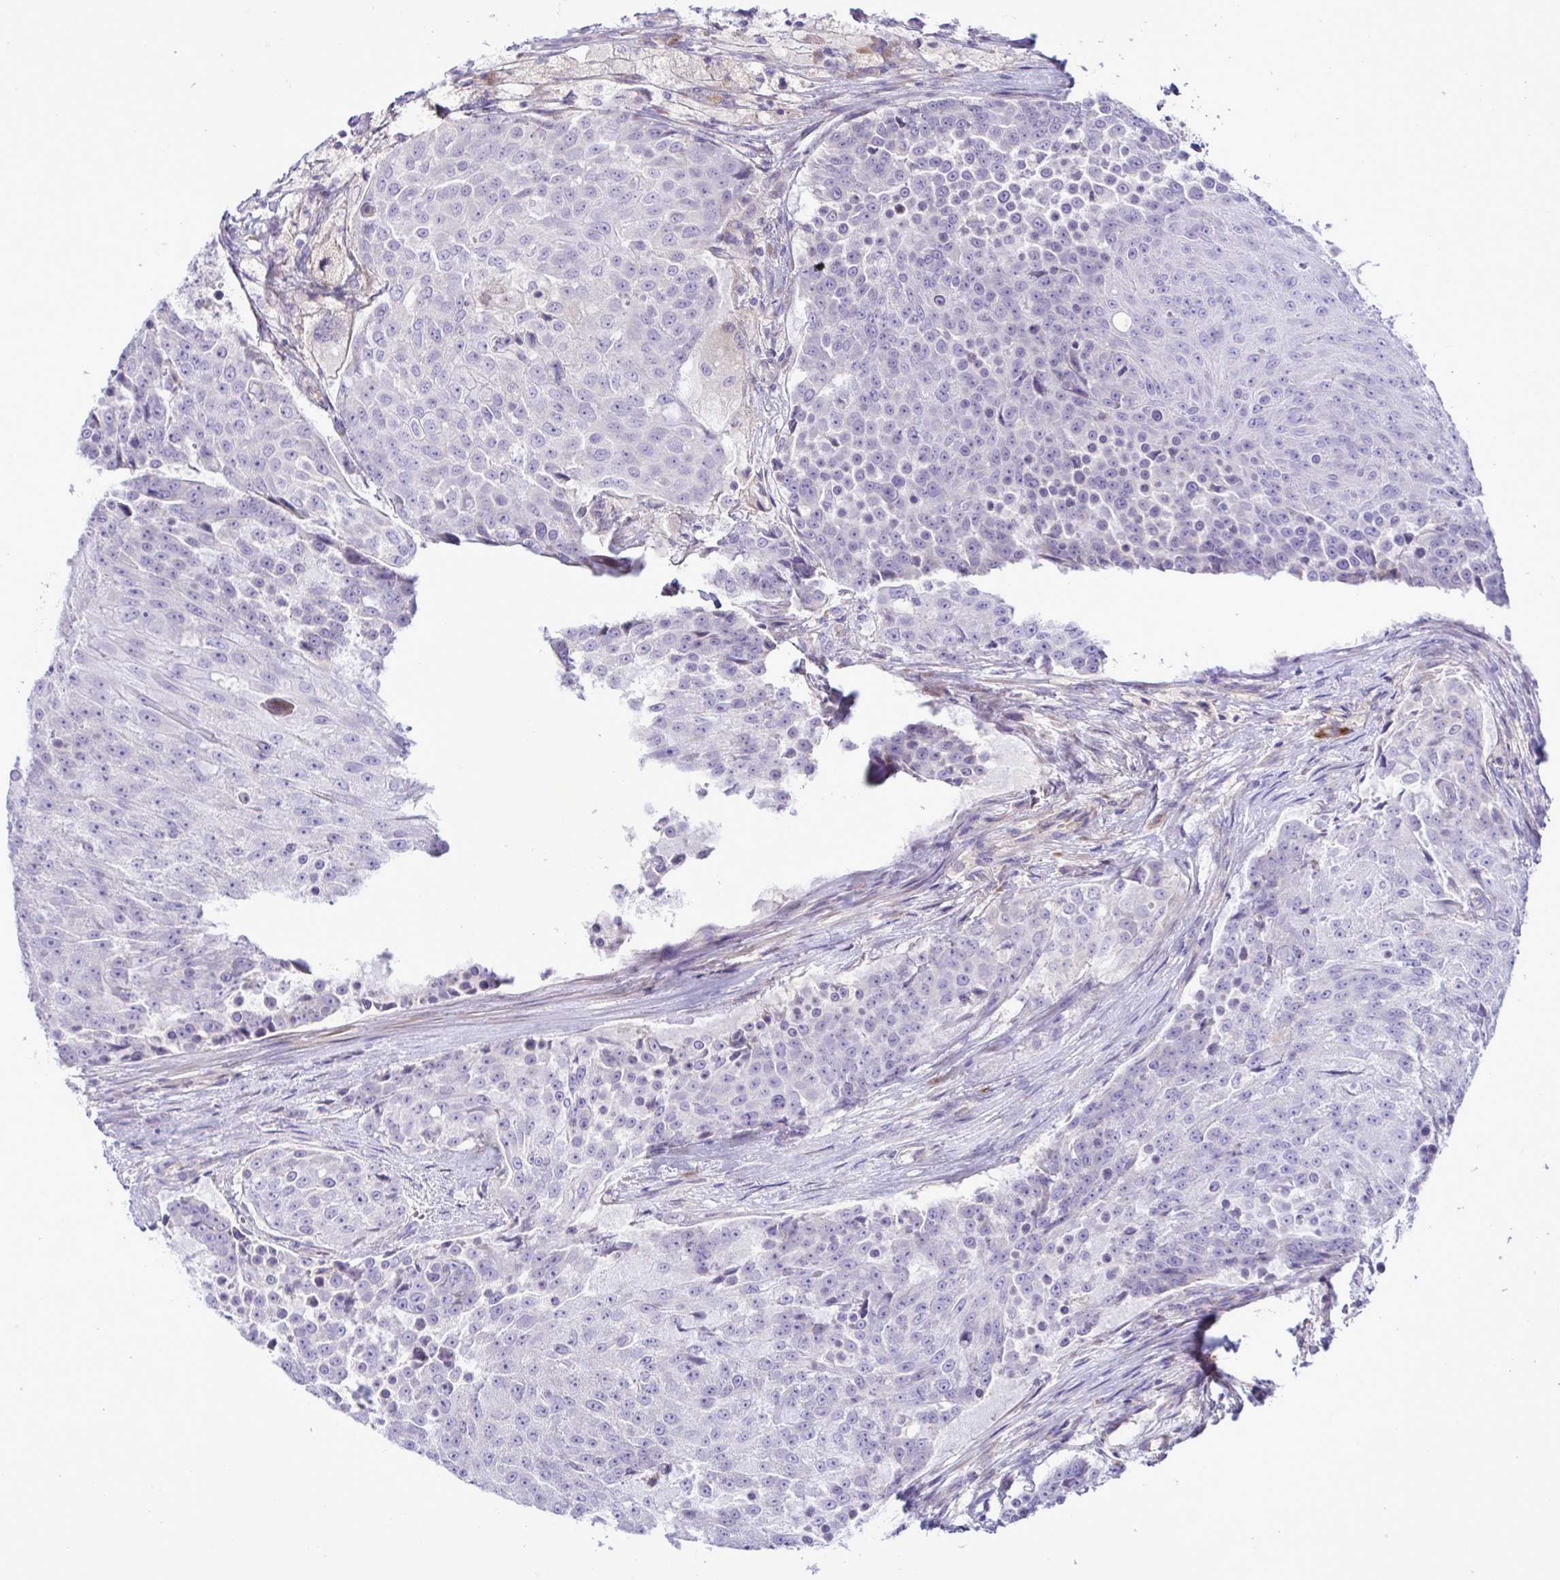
{"staining": {"intensity": "negative", "quantity": "none", "location": "none"}, "tissue": "urothelial cancer", "cell_type": "Tumor cells", "image_type": "cancer", "snomed": [{"axis": "morphology", "description": "Urothelial carcinoma, High grade"}, {"axis": "topography", "description": "Urinary bladder"}], "caption": "The IHC image has no significant positivity in tumor cells of high-grade urothelial carcinoma tissue.", "gene": "FAM86B1", "patient": {"sex": "female", "age": 63}}